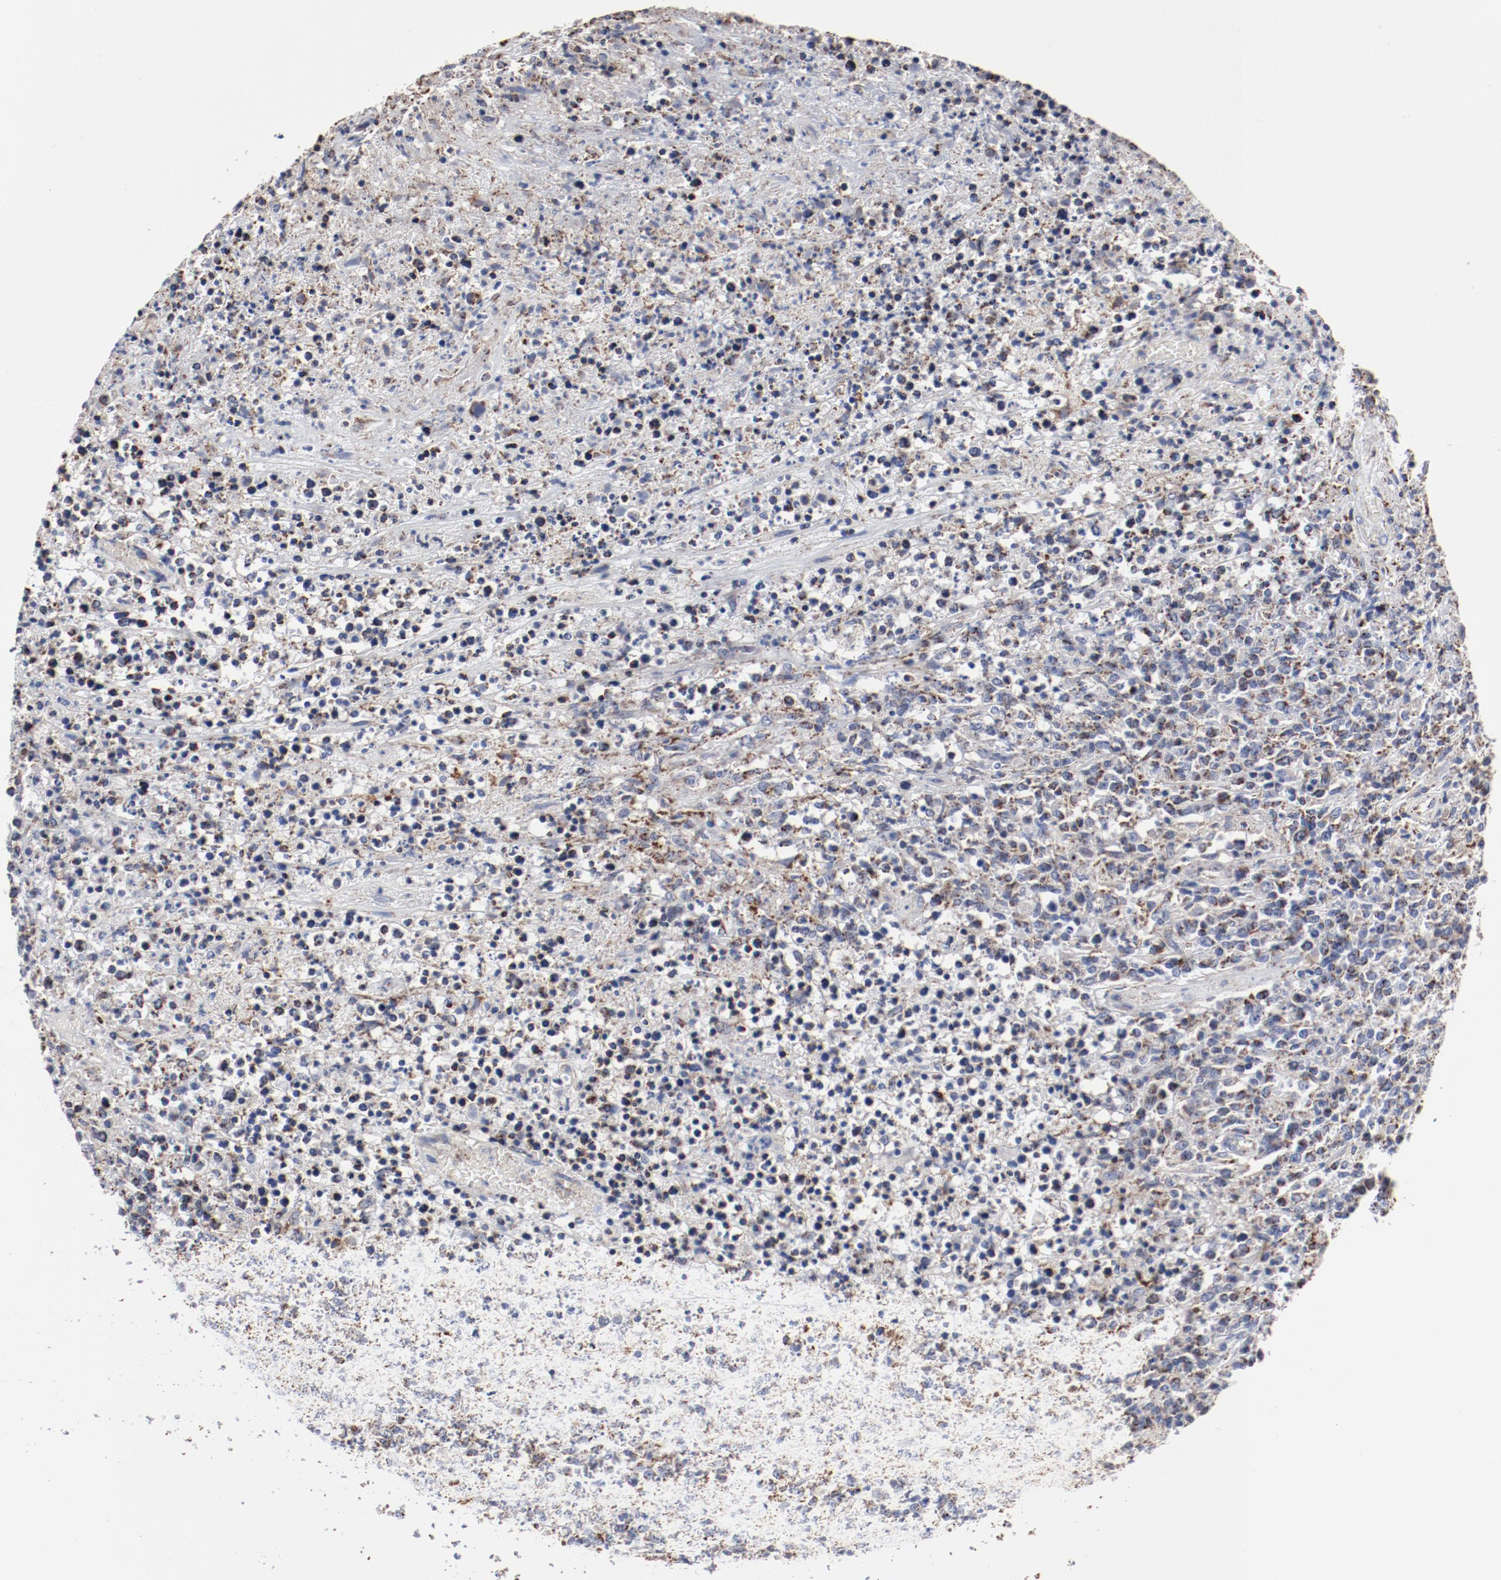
{"staining": {"intensity": "moderate", "quantity": "25%-75%", "location": "cytoplasmic/membranous"}, "tissue": "lymphoma", "cell_type": "Tumor cells", "image_type": "cancer", "snomed": [{"axis": "morphology", "description": "Malignant lymphoma, non-Hodgkin's type, High grade"}, {"axis": "topography", "description": "Lymph node"}], "caption": "Protein expression by immunohistochemistry (IHC) reveals moderate cytoplasmic/membranous expression in about 25%-75% of tumor cells in lymphoma.", "gene": "NDUFV2", "patient": {"sex": "female", "age": 84}}